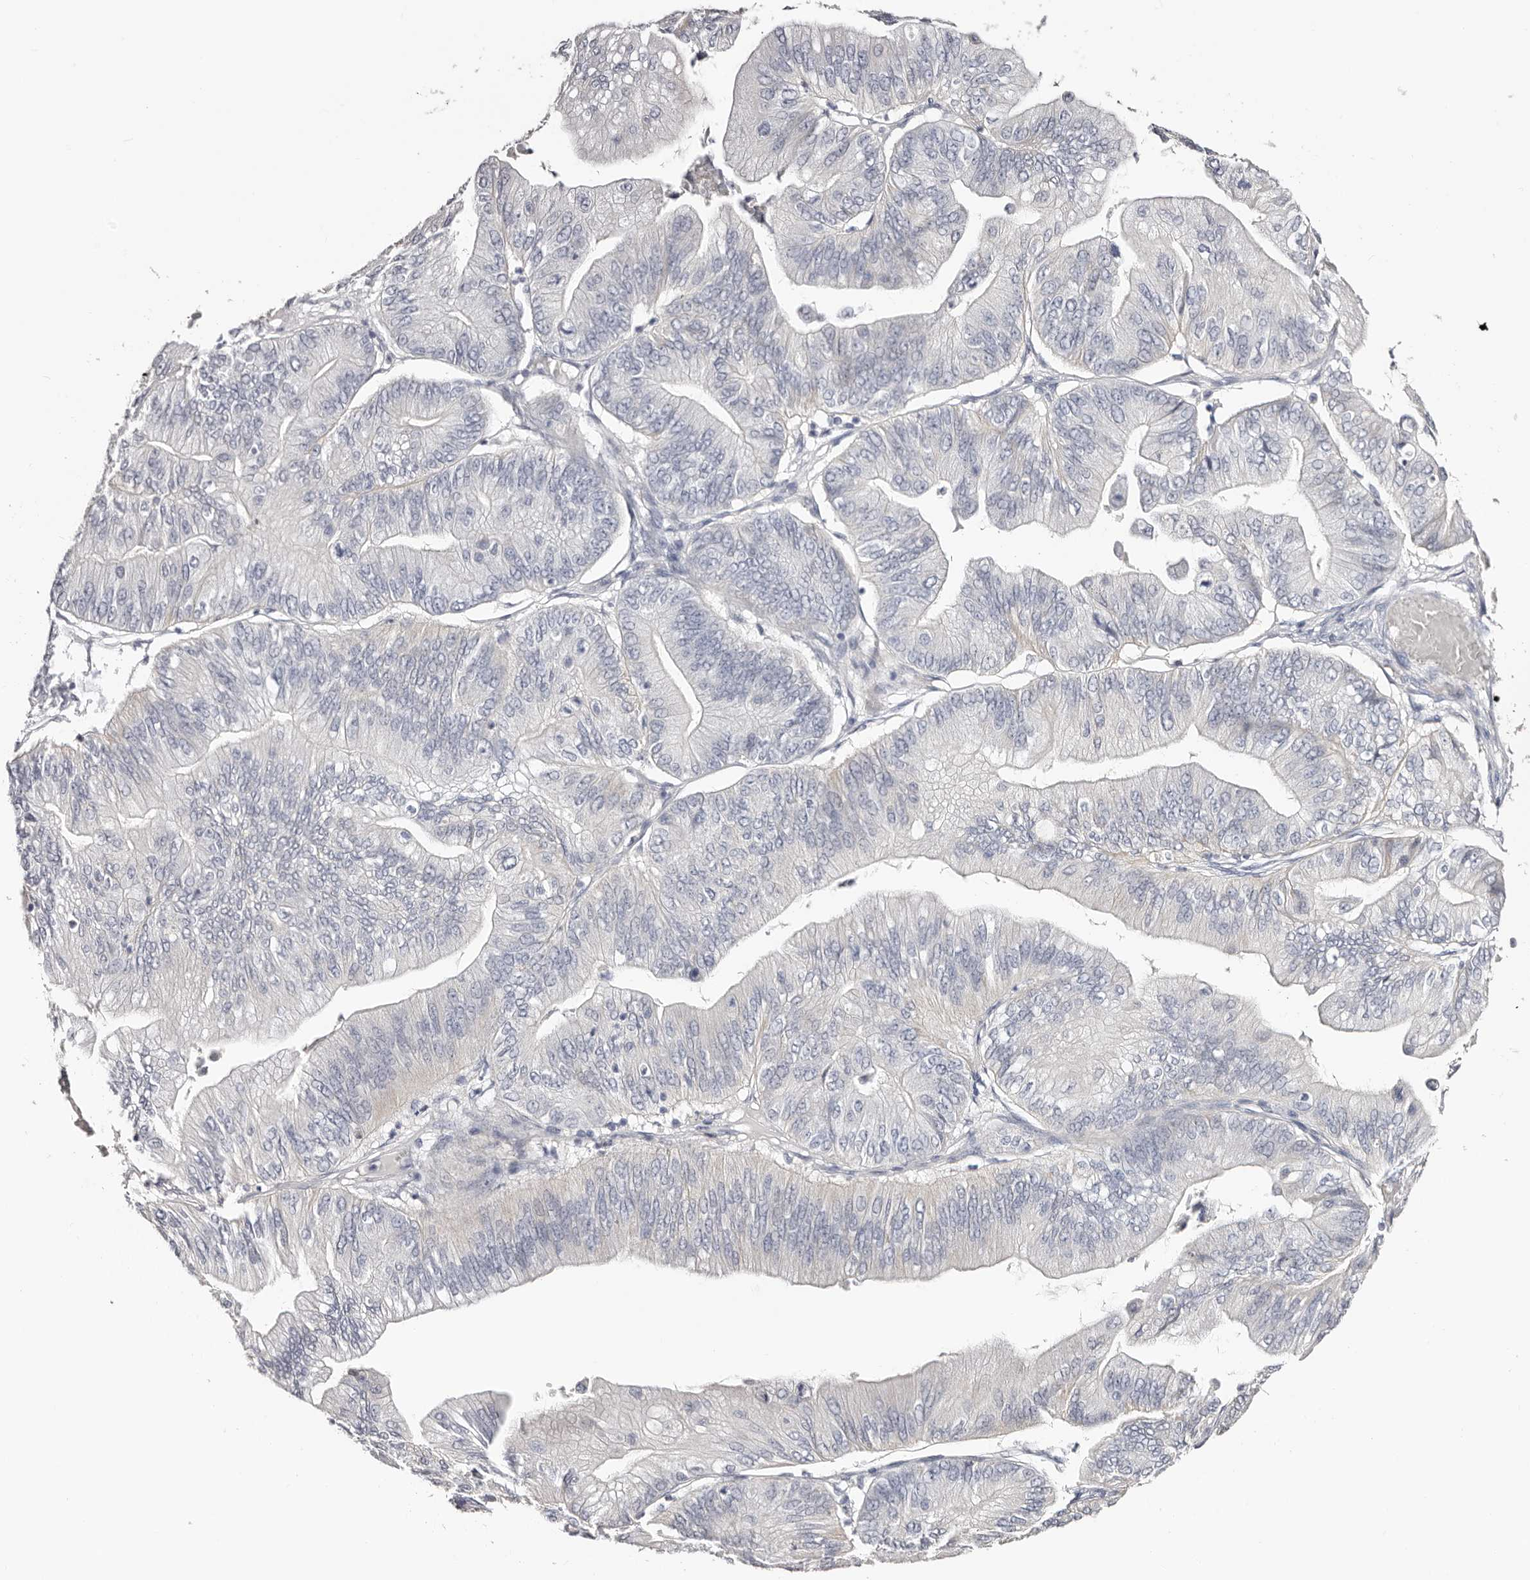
{"staining": {"intensity": "negative", "quantity": "none", "location": "none"}, "tissue": "ovarian cancer", "cell_type": "Tumor cells", "image_type": "cancer", "snomed": [{"axis": "morphology", "description": "Cystadenocarcinoma, mucinous, NOS"}, {"axis": "topography", "description": "Ovary"}], "caption": "An image of human mucinous cystadenocarcinoma (ovarian) is negative for staining in tumor cells.", "gene": "AKNAD1", "patient": {"sex": "female", "age": 61}}